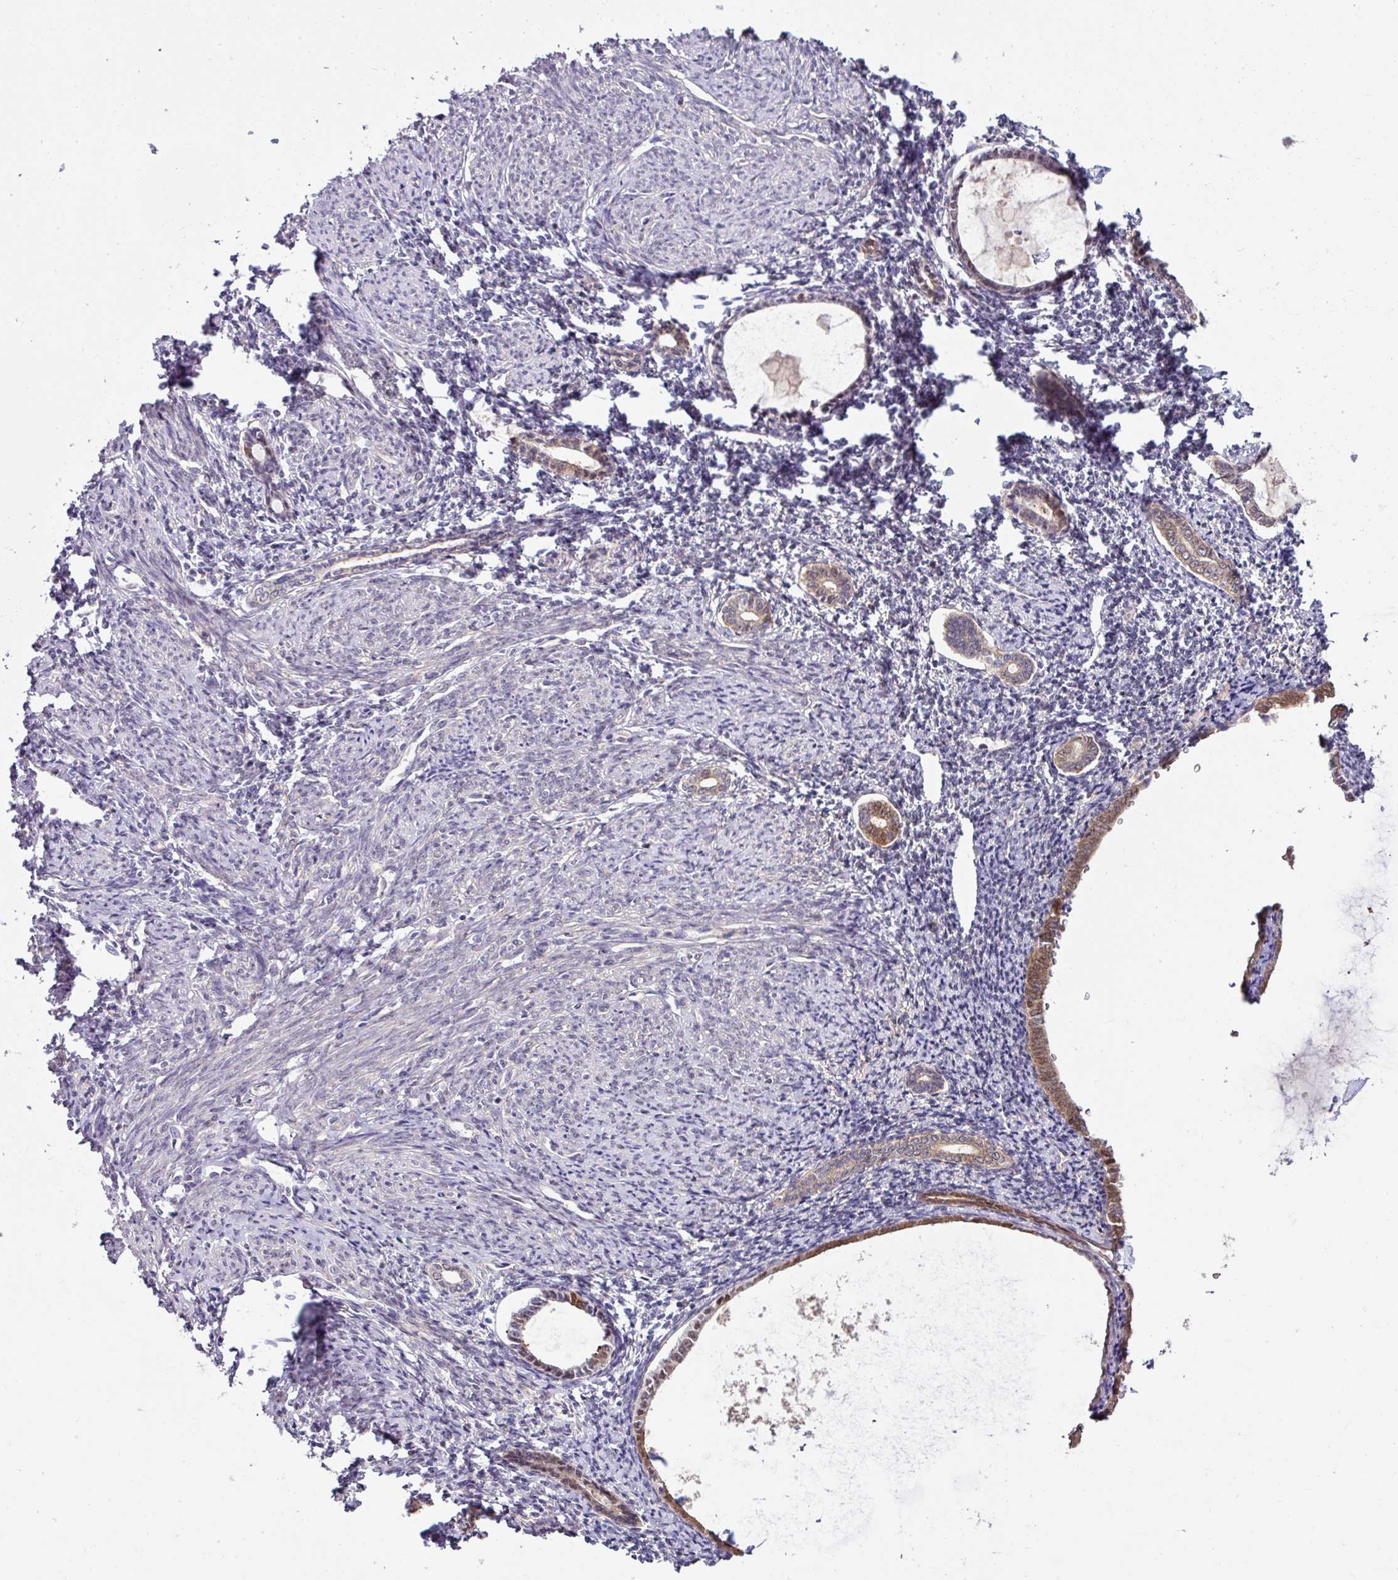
{"staining": {"intensity": "negative", "quantity": "none", "location": "none"}, "tissue": "endometrium", "cell_type": "Cells in endometrial stroma", "image_type": "normal", "snomed": [{"axis": "morphology", "description": "Normal tissue, NOS"}, {"axis": "topography", "description": "Endometrium"}], "caption": "This is a image of immunohistochemistry staining of normal endometrium, which shows no staining in cells in endometrial stroma.", "gene": "SLAMF6", "patient": {"sex": "female", "age": 63}}